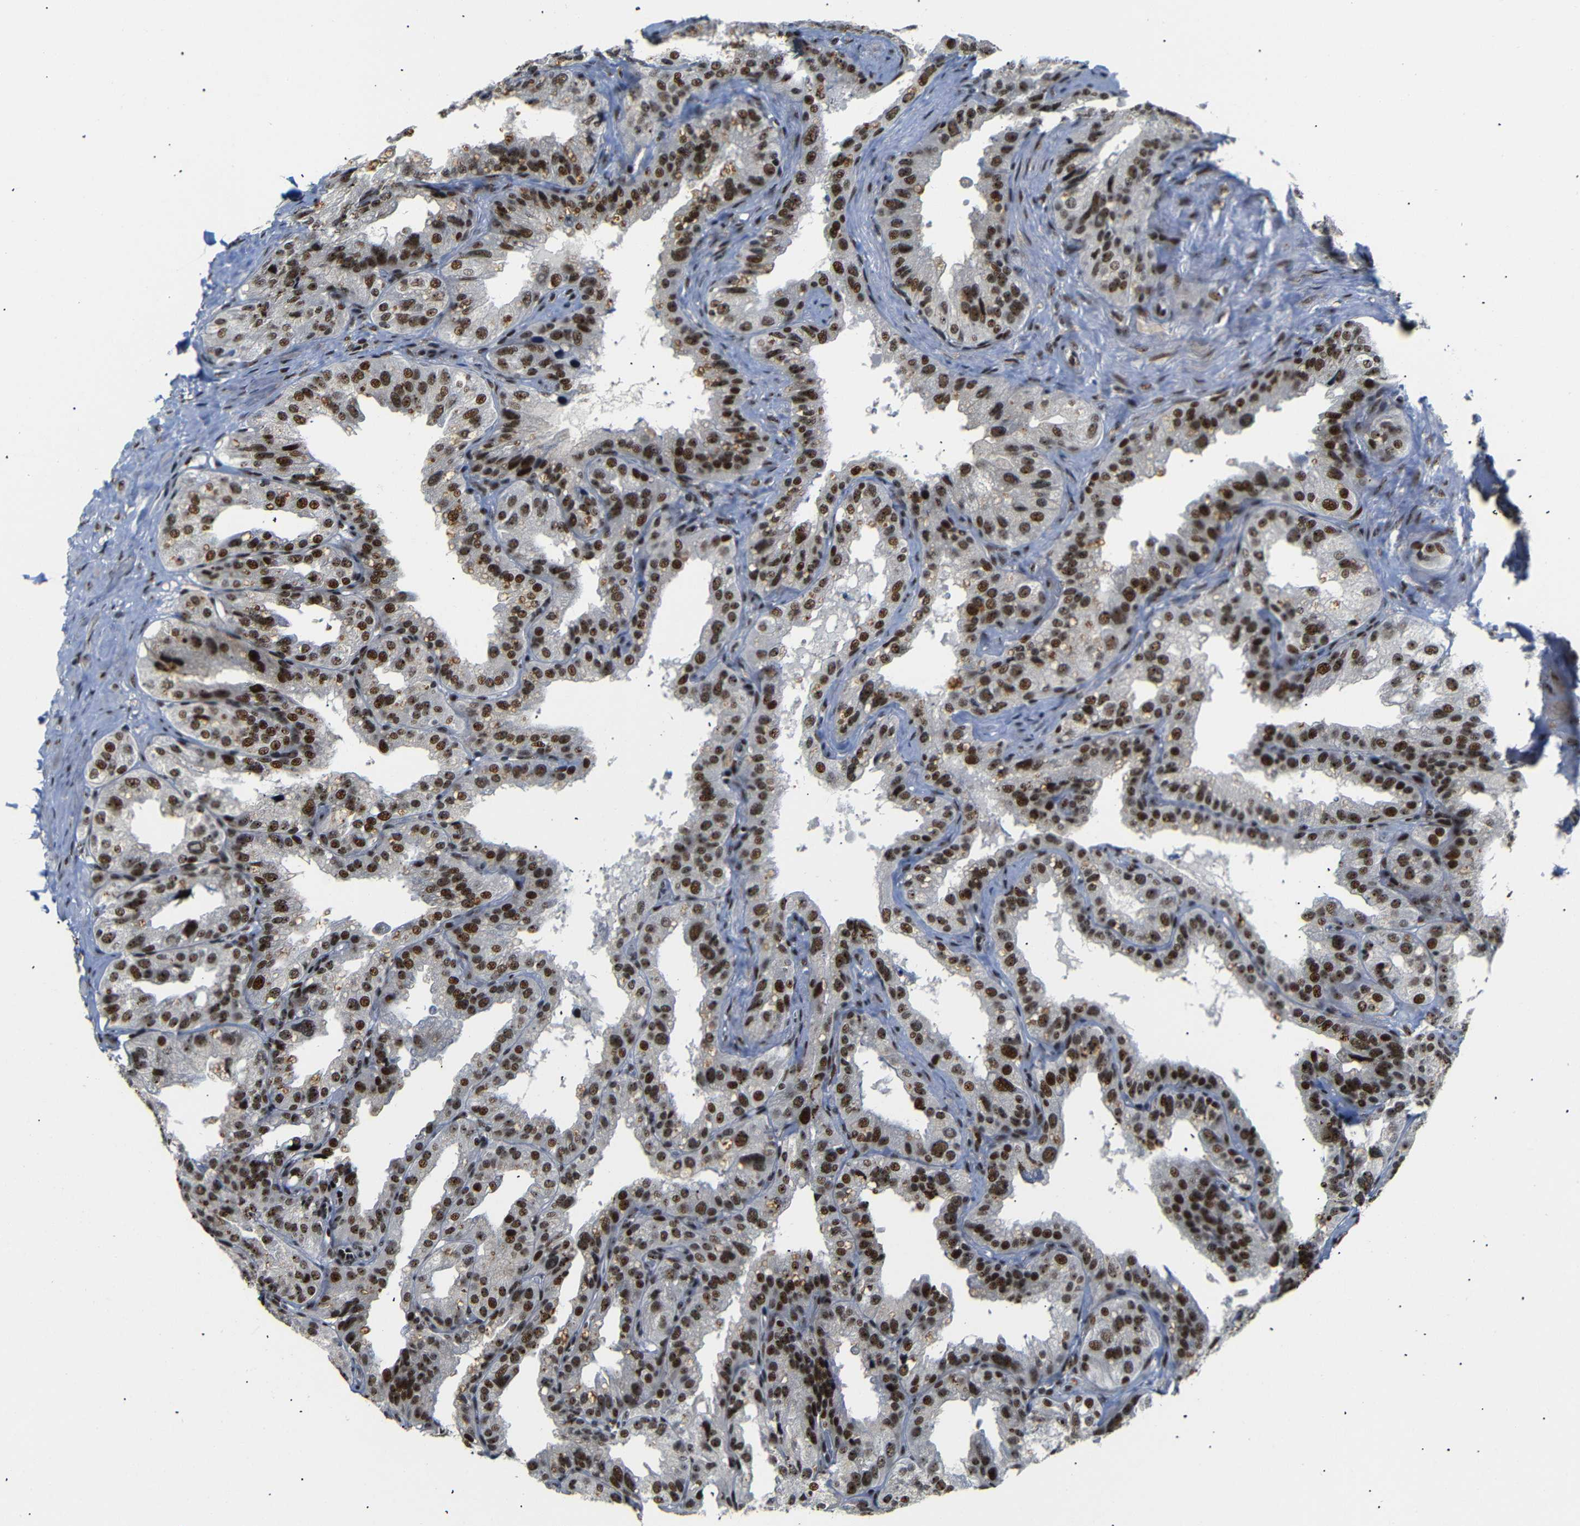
{"staining": {"intensity": "strong", "quantity": ">75%", "location": "nuclear"}, "tissue": "seminal vesicle", "cell_type": "Glandular cells", "image_type": "normal", "snomed": [{"axis": "morphology", "description": "Normal tissue, NOS"}, {"axis": "topography", "description": "Seminal veicle"}], "caption": "Brown immunohistochemical staining in benign human seminal vesicle displays strong nuclear positivity in about >75% of glandular cells.", "gene": "SETDB2", "patient": {"sex": "male", "age": 68}}